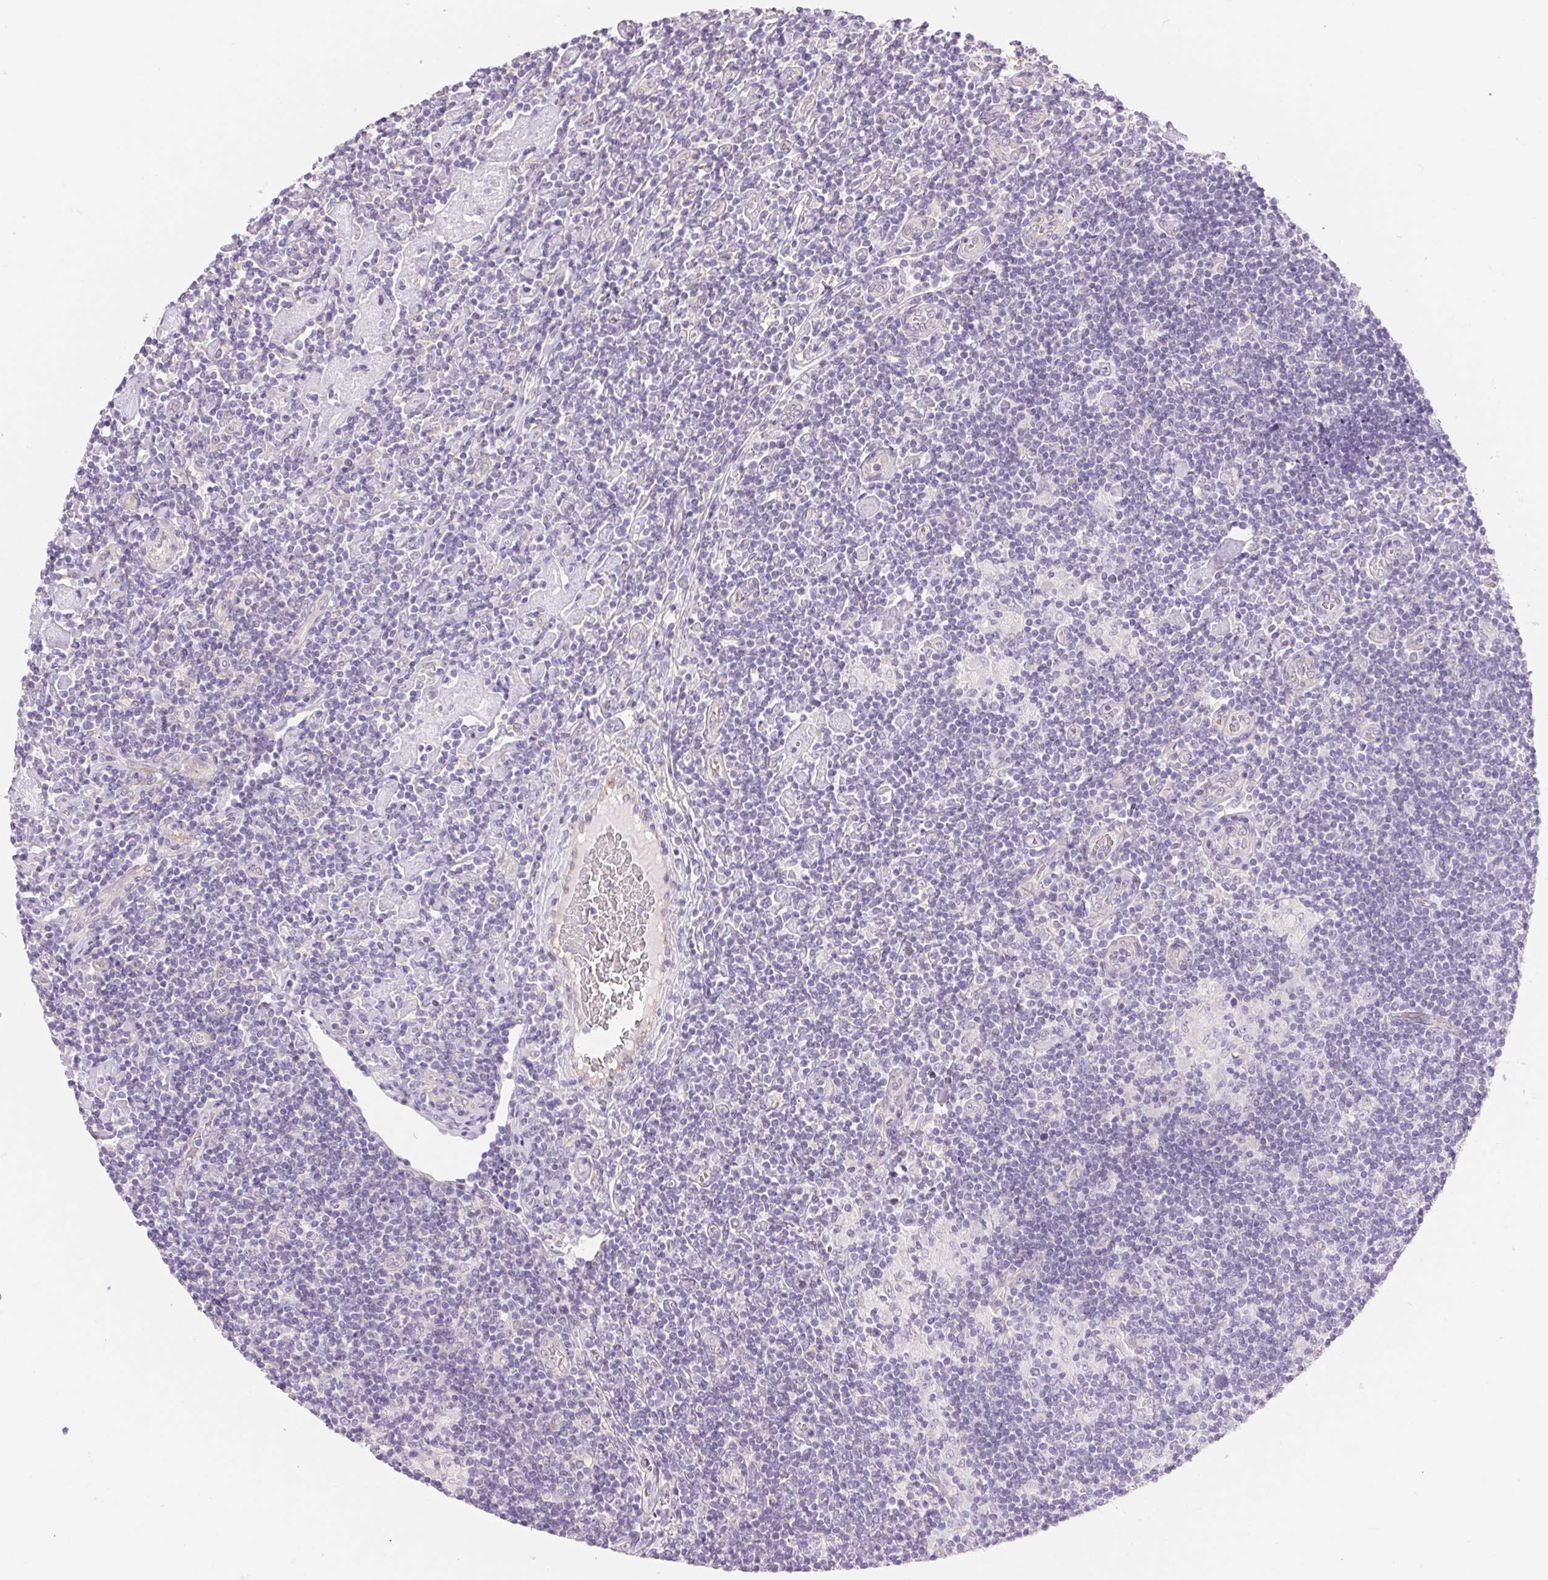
{"staining": {"intensity": "negative", "quantity": "none", "location": "none"}, "tissue": "lymphoma", "cell_type": "Tumor cells", "image_type": "cancer", "snomed": [{"axis": "morphology", "description": "Hodgkin's disease, NOS"}, {"axis": "topography", "description": "Lymph node"}], "caption": "DAB immunohistochemical staining of lymphoma displays no significant staining in tumor cells. (DAB immunohistochemistry, high magnification).", "gene": "CTNND2", "patient": {"sex": "male", "age": 40}}